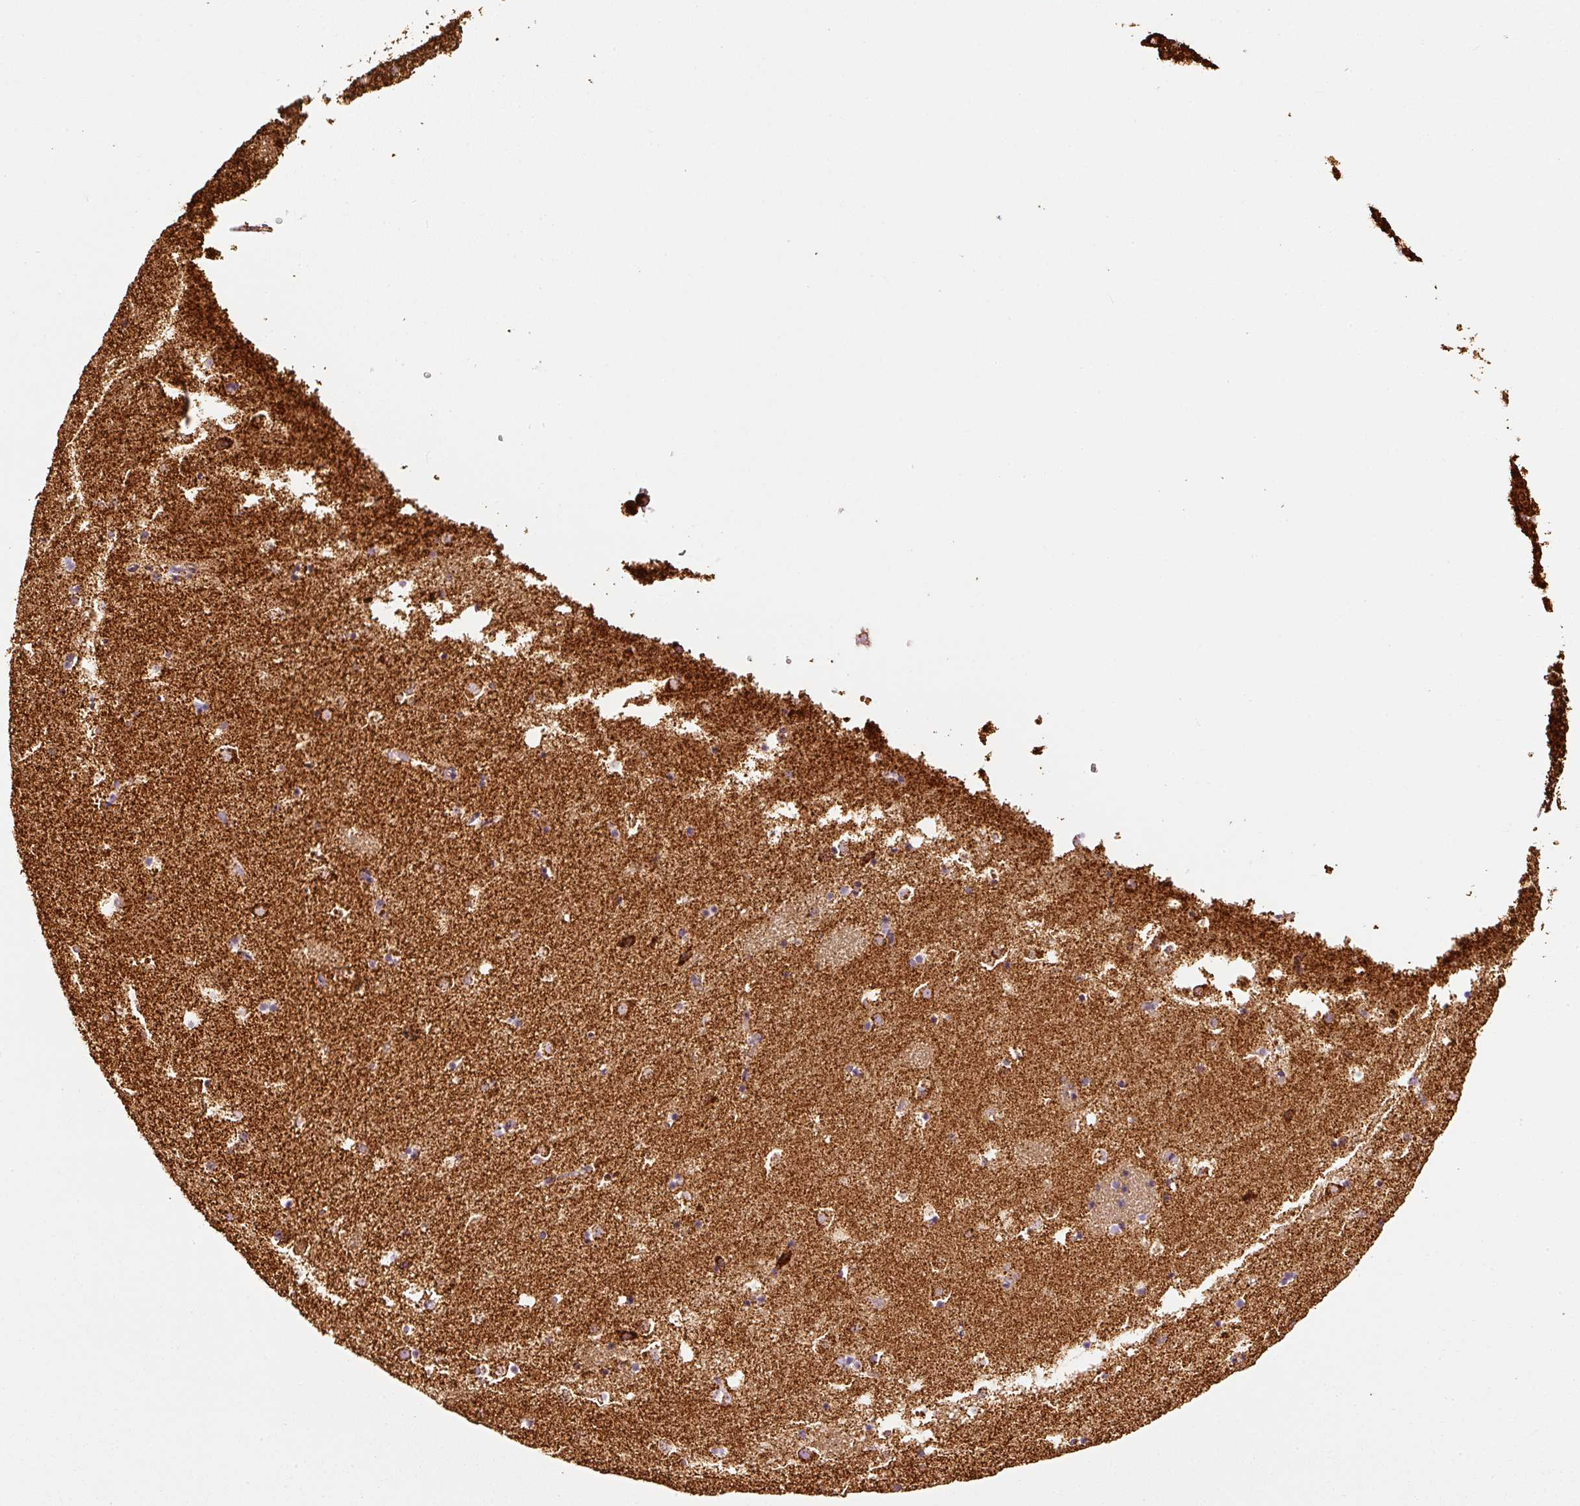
{"staining": {"intensity": "moderate", "quantity": "25%-75%", "location": "cytoplasmic/membranous"}, "tissue": "caudate", "cell_type": "Glial cells", "image_type": "normal", "snomed": [{"axis": "morphology", "description": "Normal tissue, NOS"}, {"axis": "topography", "description": "Lateral ventricle wall"}], "caption": "Glial cells display medium levels of moderate cytoplasmic/membranous staining in approximately 25%-75% of cells in normal human caudate.", "gene": "MT", "patient": {"sex": "male", "age": 25}}